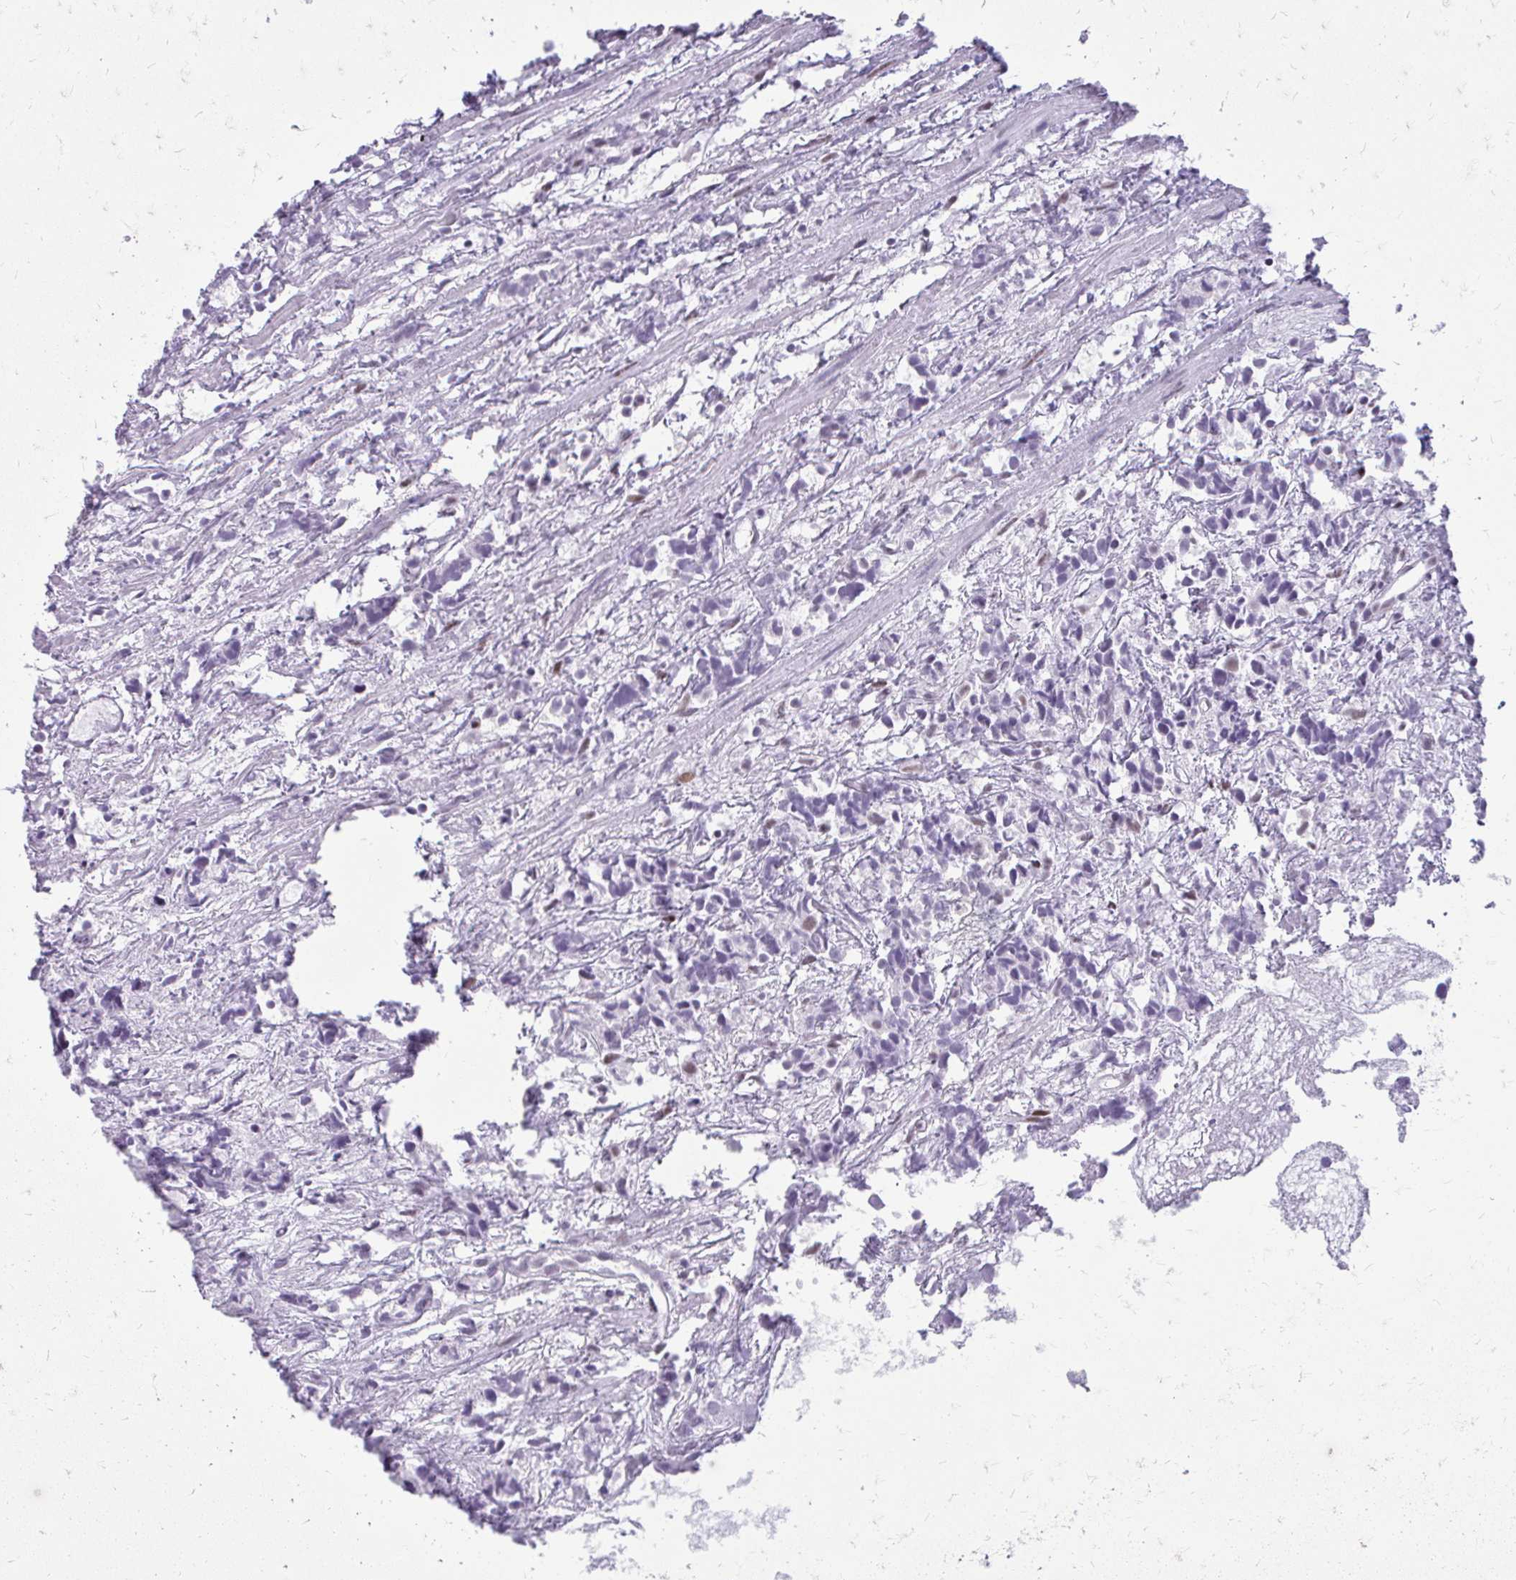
{"staining": {"intensity": "negative", "quantity": "none", "location": "none"}, "tissue": "prostate cancer", "cell_type": "Tumor cells", "image_type": "cancer", "snomed": [{"axis": "morphology", "description": "Adenocarcinoma, High grade"}, {"axis": "topography", "description": "Prostate"}], "caption": "Tumor cells are negative for brown protein staining in adenocarcinoma (high-grade) (prostate). (DAB immunohistochemistry (IHC), high magnification).", "gene": "SS18", "patient": {"sex": "male", "age": 58}}